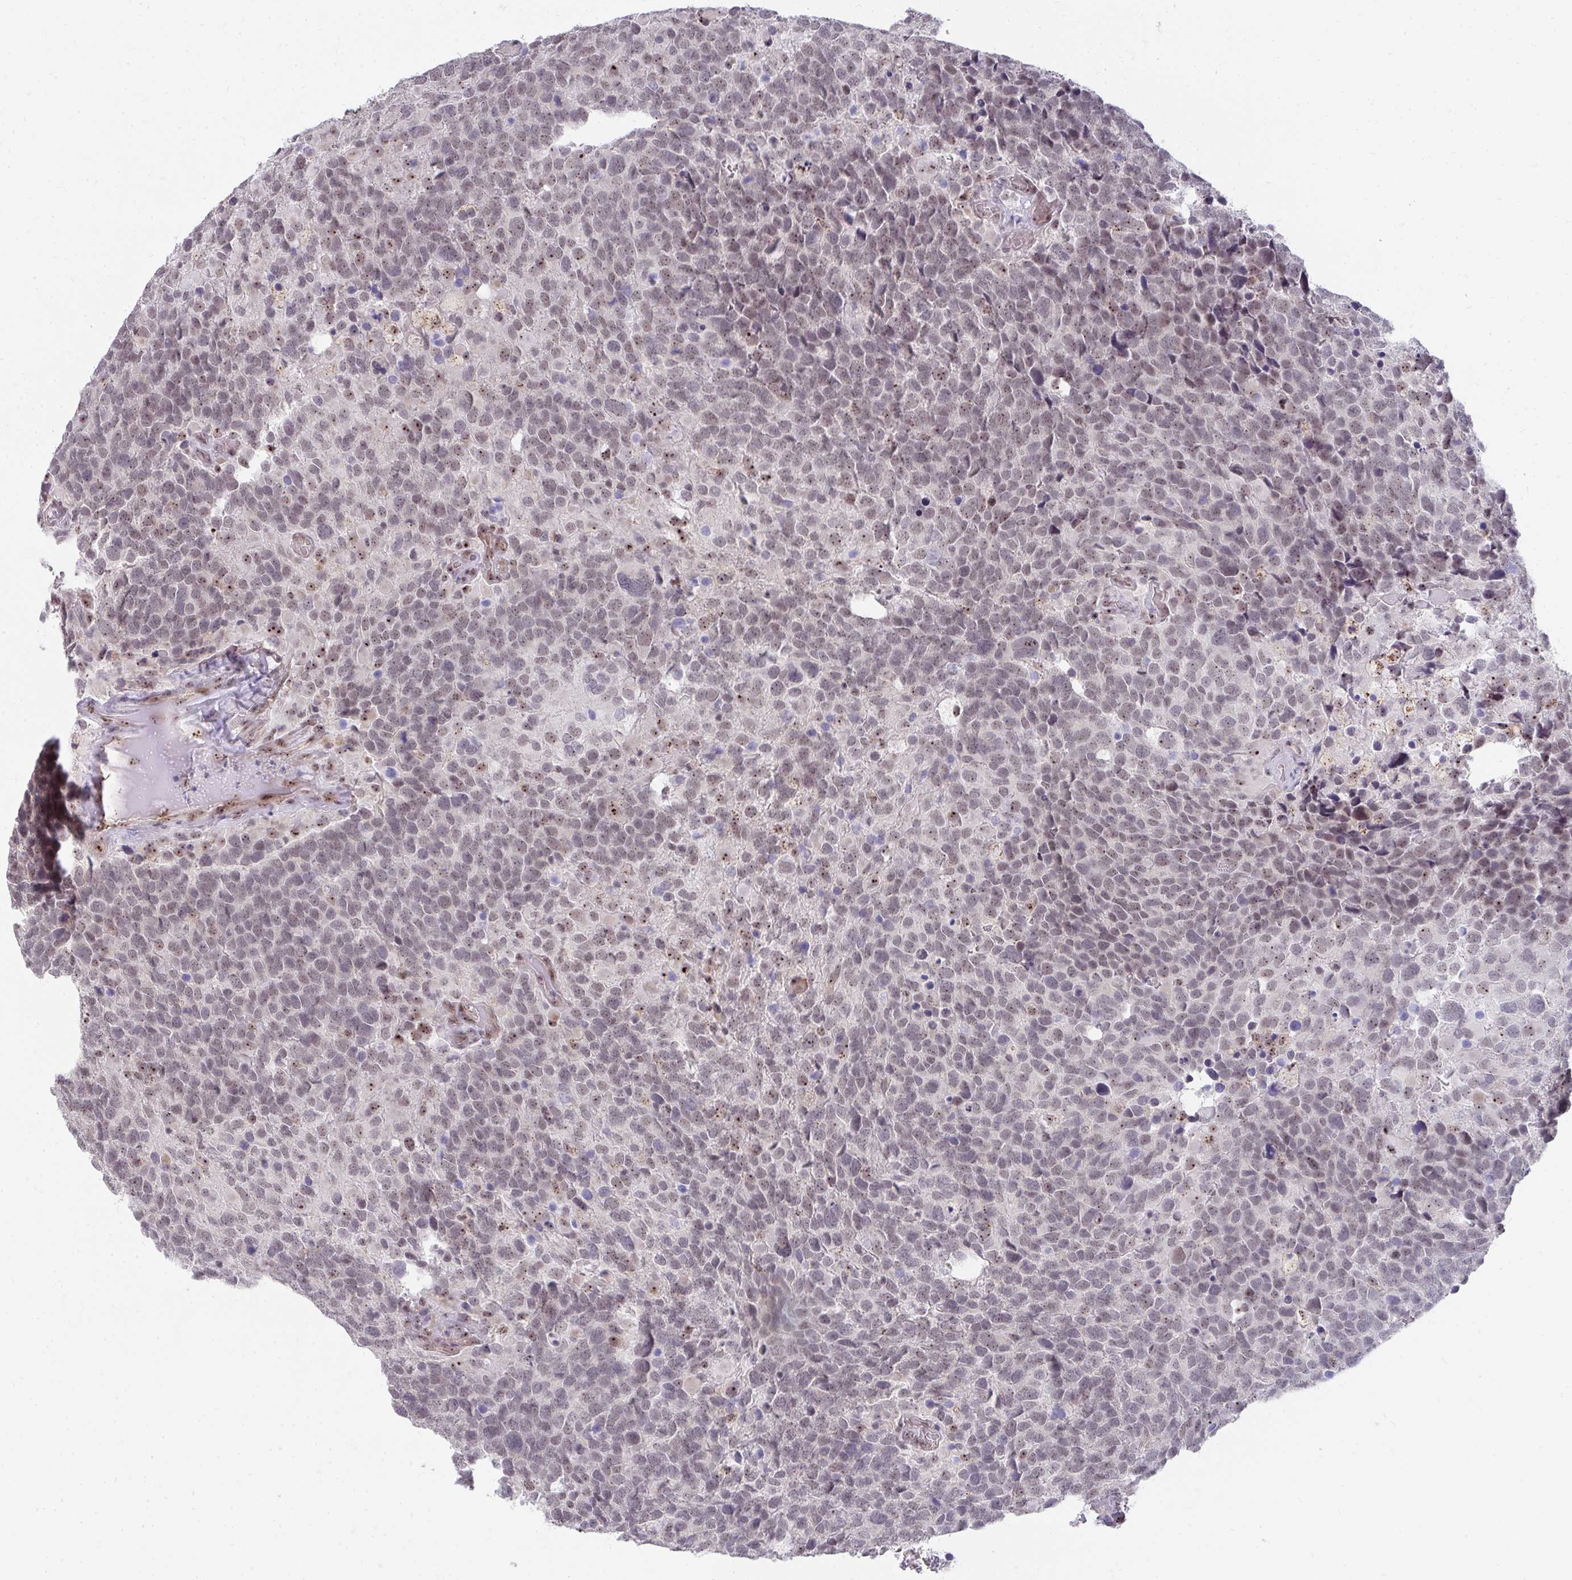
{"staining": {"intensity": "weak", "quantity": "<25%", "location": "nuclear"}, "tissue": "glioma", "cell_type": "Tumor cells", "image_type": "cancer", "snomed": [{"axis": "morphology", "description": "Glioma, malignant, High grade"}, {"axis": "topography", "description": "Brain"}], "caption": "High magnification brightfield microscopy of glioma stained with DAB (3,3'-diaminobenzidine) (brown) and counterstained with hematoxylin (blue): tumor cells show no significant positivity.", "gene": "HIRA", "patient": {"sex": "female", "age": 40}}